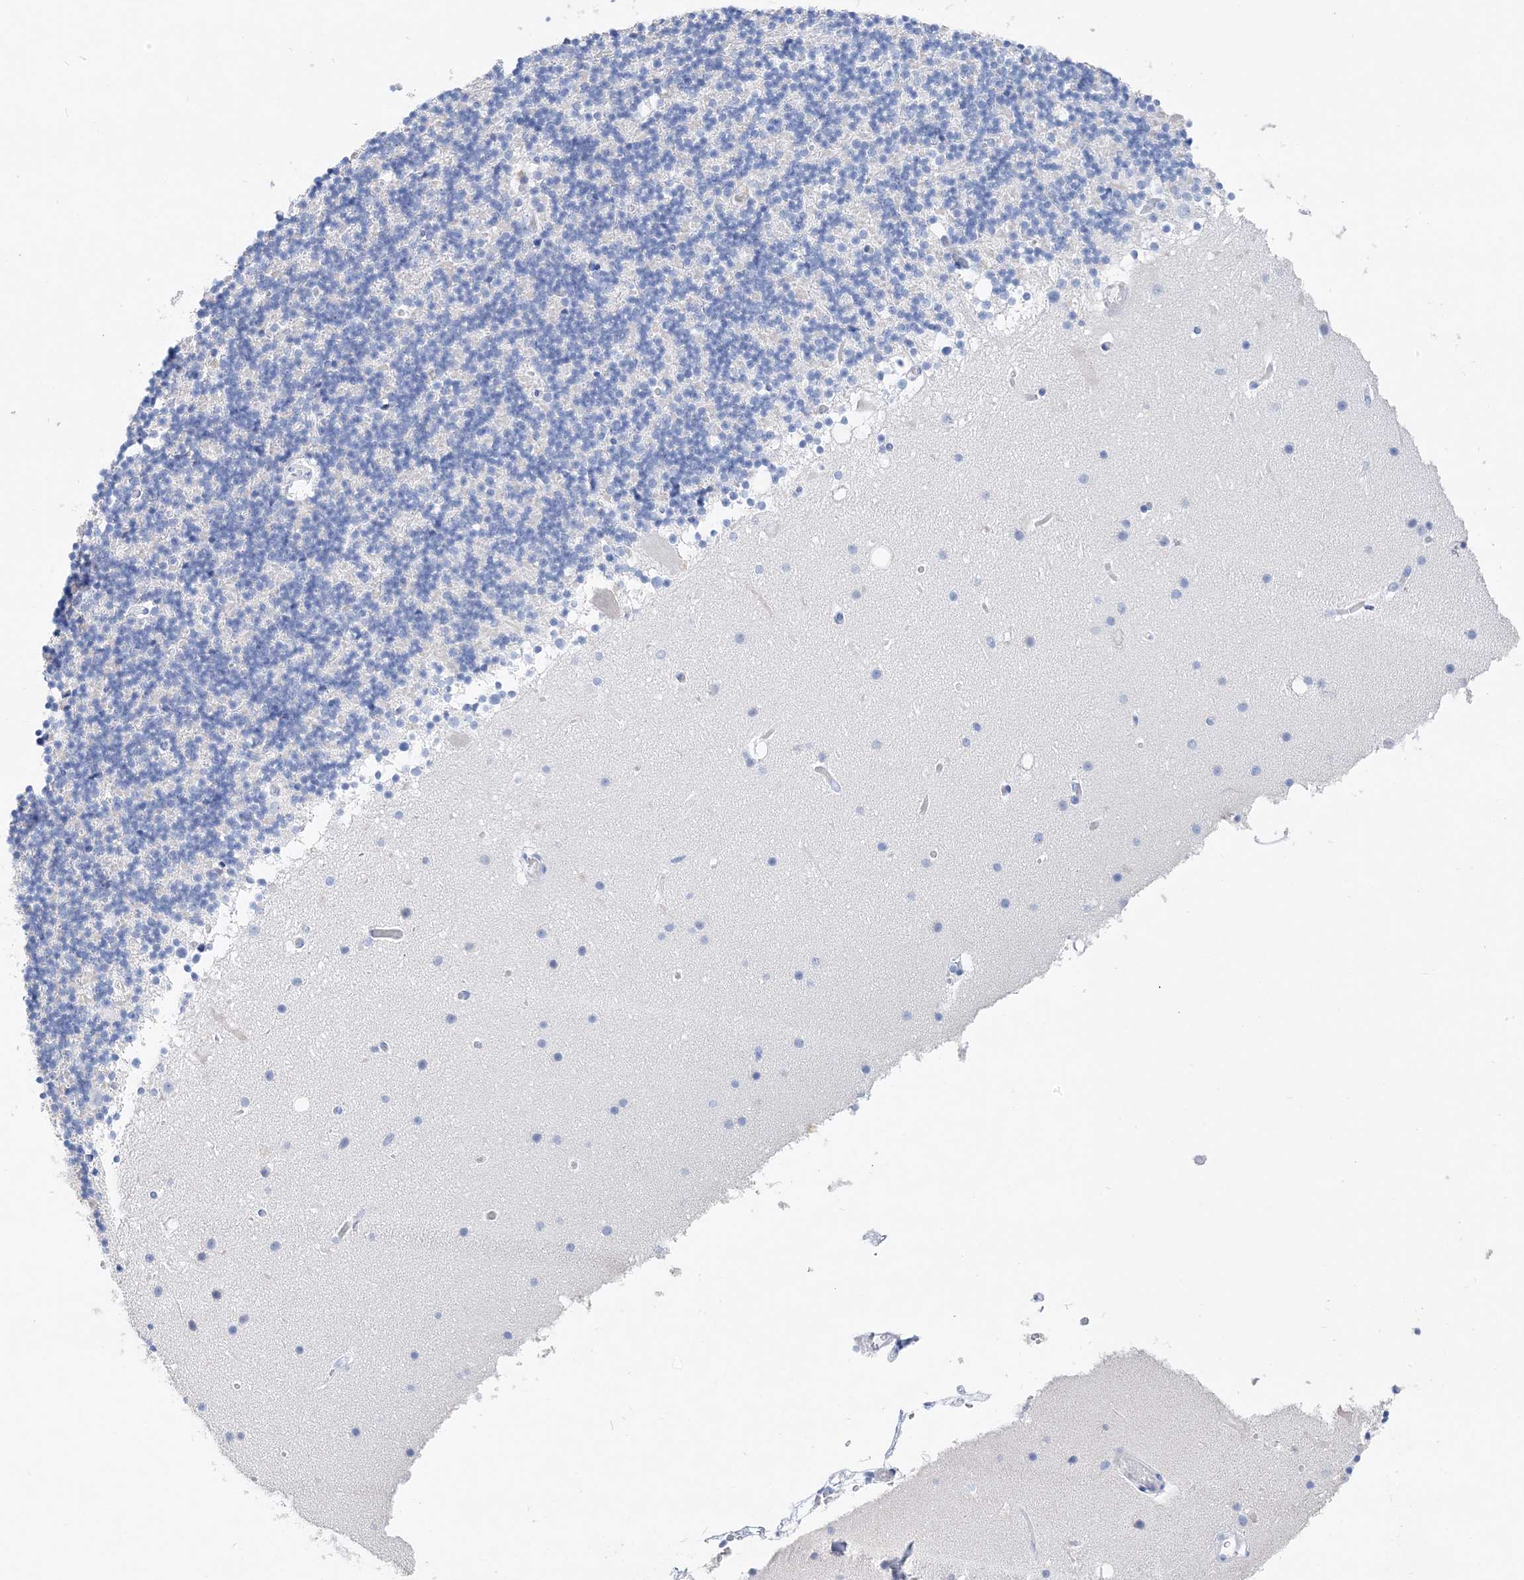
{"staining": {"intensity": "negative", "quantity": "none", "location": "none"}, "tissue": "cerebellum", "cell_type": "Cells in granular layer", "image_type": "normal", "snomed": [{"axis": "morphology", "description": "Normal tissue, NOS"}, {"axis": "topography", "description": "Cerebellum"}], "caption": "High magnification brightfield microscopy of benign cerebellum stained with DAB (brown) and counterstained with hematoxylin (blue): cells in granular layer show no significant staining. The staining was performed using DAB (3,3'-diaminobenzidine) to visualize the protein expression in brown, while the nuclei were stained in blue with hematoxylin (Magnification: 20x).", "gene": "TSPYL6", "patient": {"sex": "male", "age": 57}}